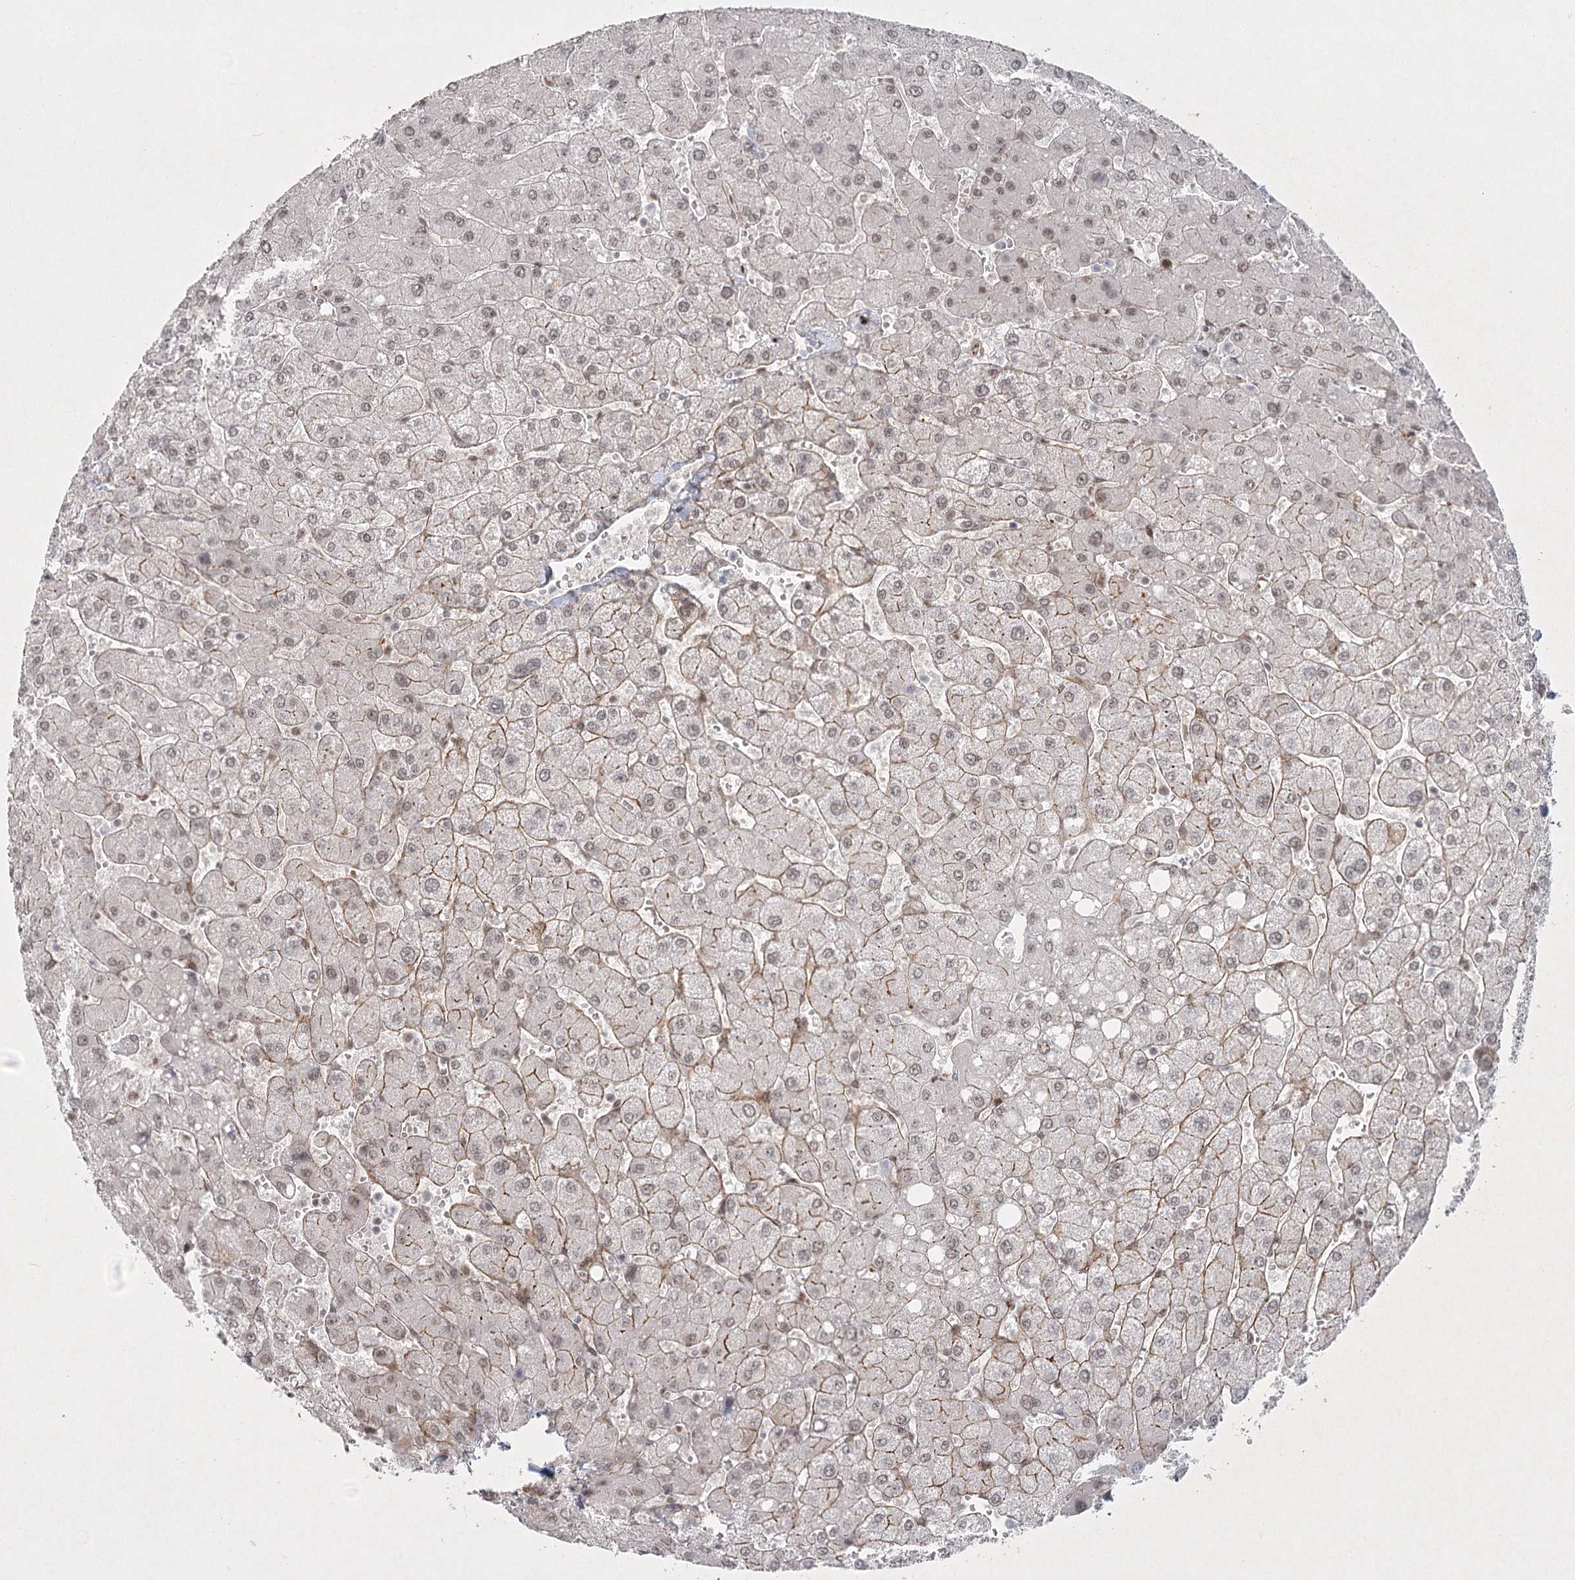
{"staining": {"intensity": "strong", "quantity": ">75%", "location": "cytoplasmic/membranous"}, "tissue": "liver", "cell_type": "Cholangiocytes", "image_type": "normal", "snomed": [{"axis": "morphology", "description": "Normal tissue, NOS"}, {"axis": "topography", "description": "Liver"}], "caption": "The image reveals immunohistochemical staining of benign liver. There is strong cytoplasmic/membranous staining is seen in approximately >75% of cholangiocytes.", "gene": "U2SURP", "patient": {"sex": "male", "age": 55}}